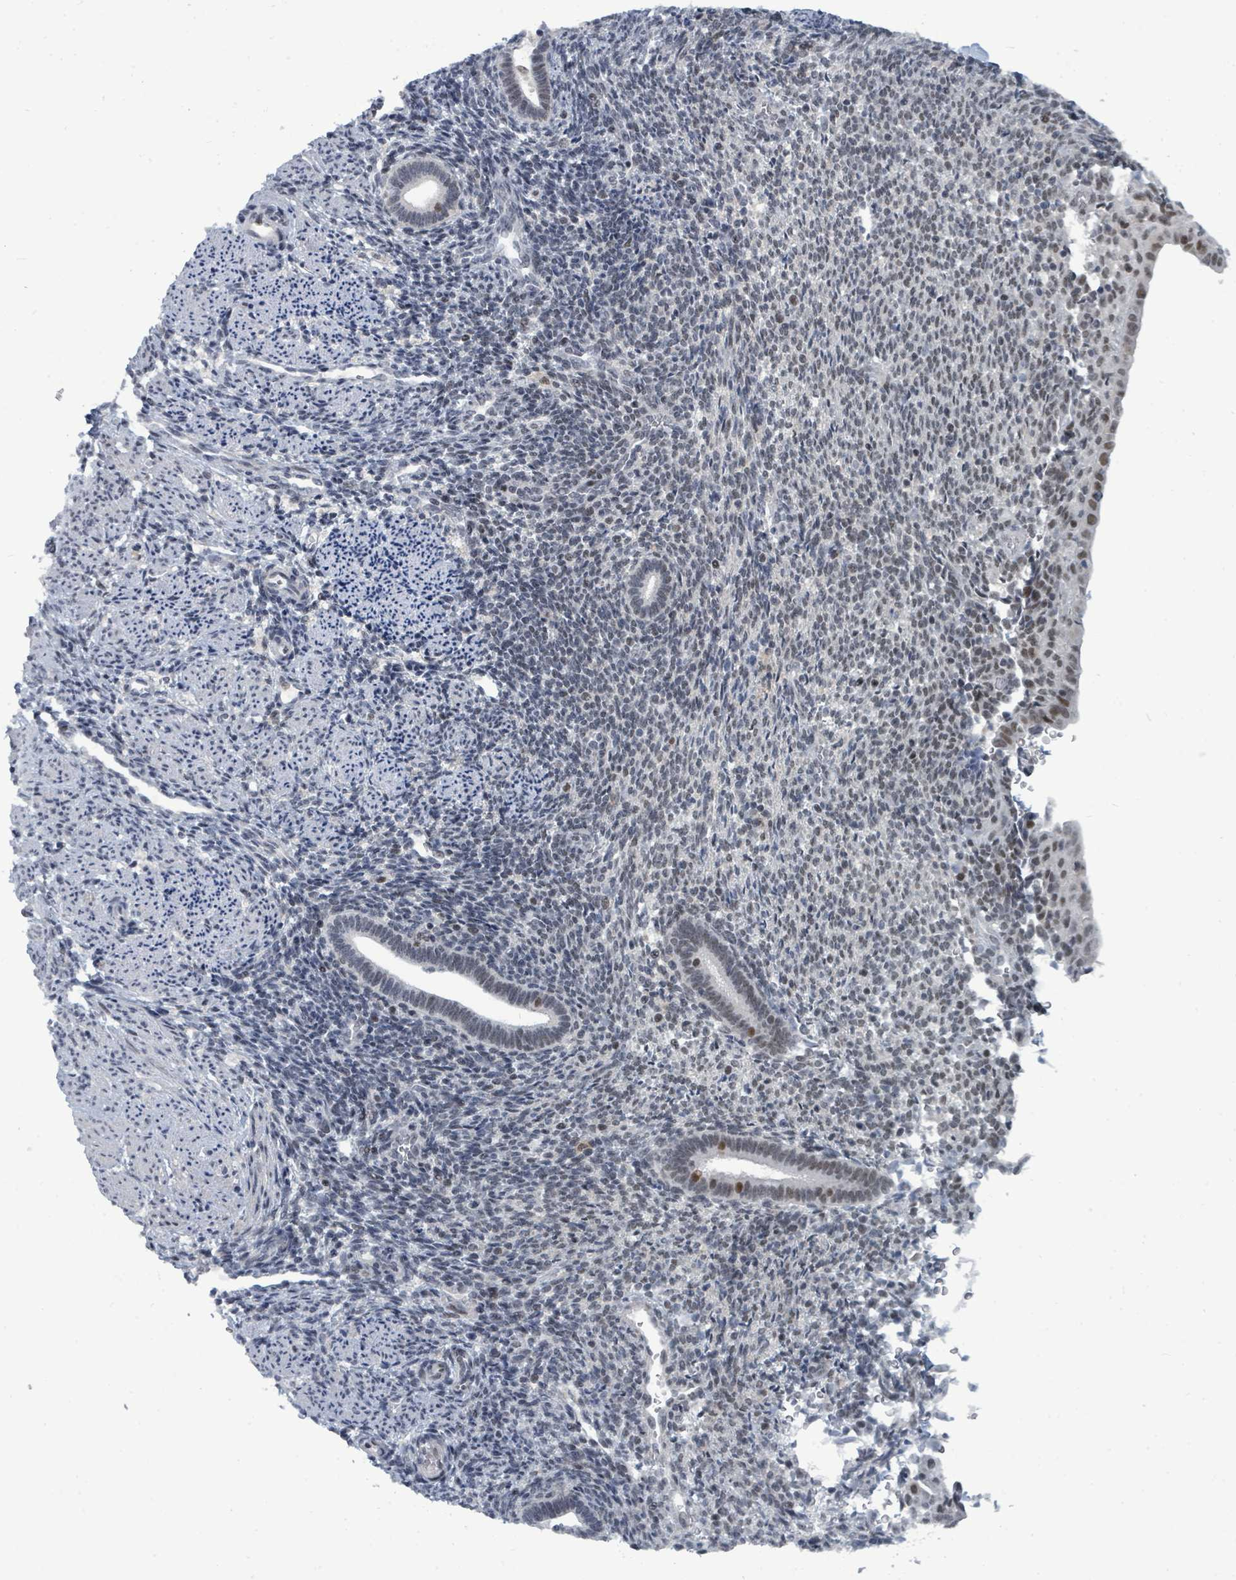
{"staining": {"intensity": "weak", "quantity": "<25%", "location": "nuclear"}, "tissue": "endometrium", "cell_type": "Cells in endometrial stroma", "image_type": "normal", "snomed": [{"axis": "morphology", "description": "Normal tissue, NOS"}, {"axis": "topography", "description": "Endometrium"}], "caption": "A high-resolution micrograph shows immunohistochemistry (IHC) staining of benign endometrium, which reveals no significant positivity in cells in endometrial stroma.", "gene": "UCK1", "patient": {"sex": "female", "age": 32}}